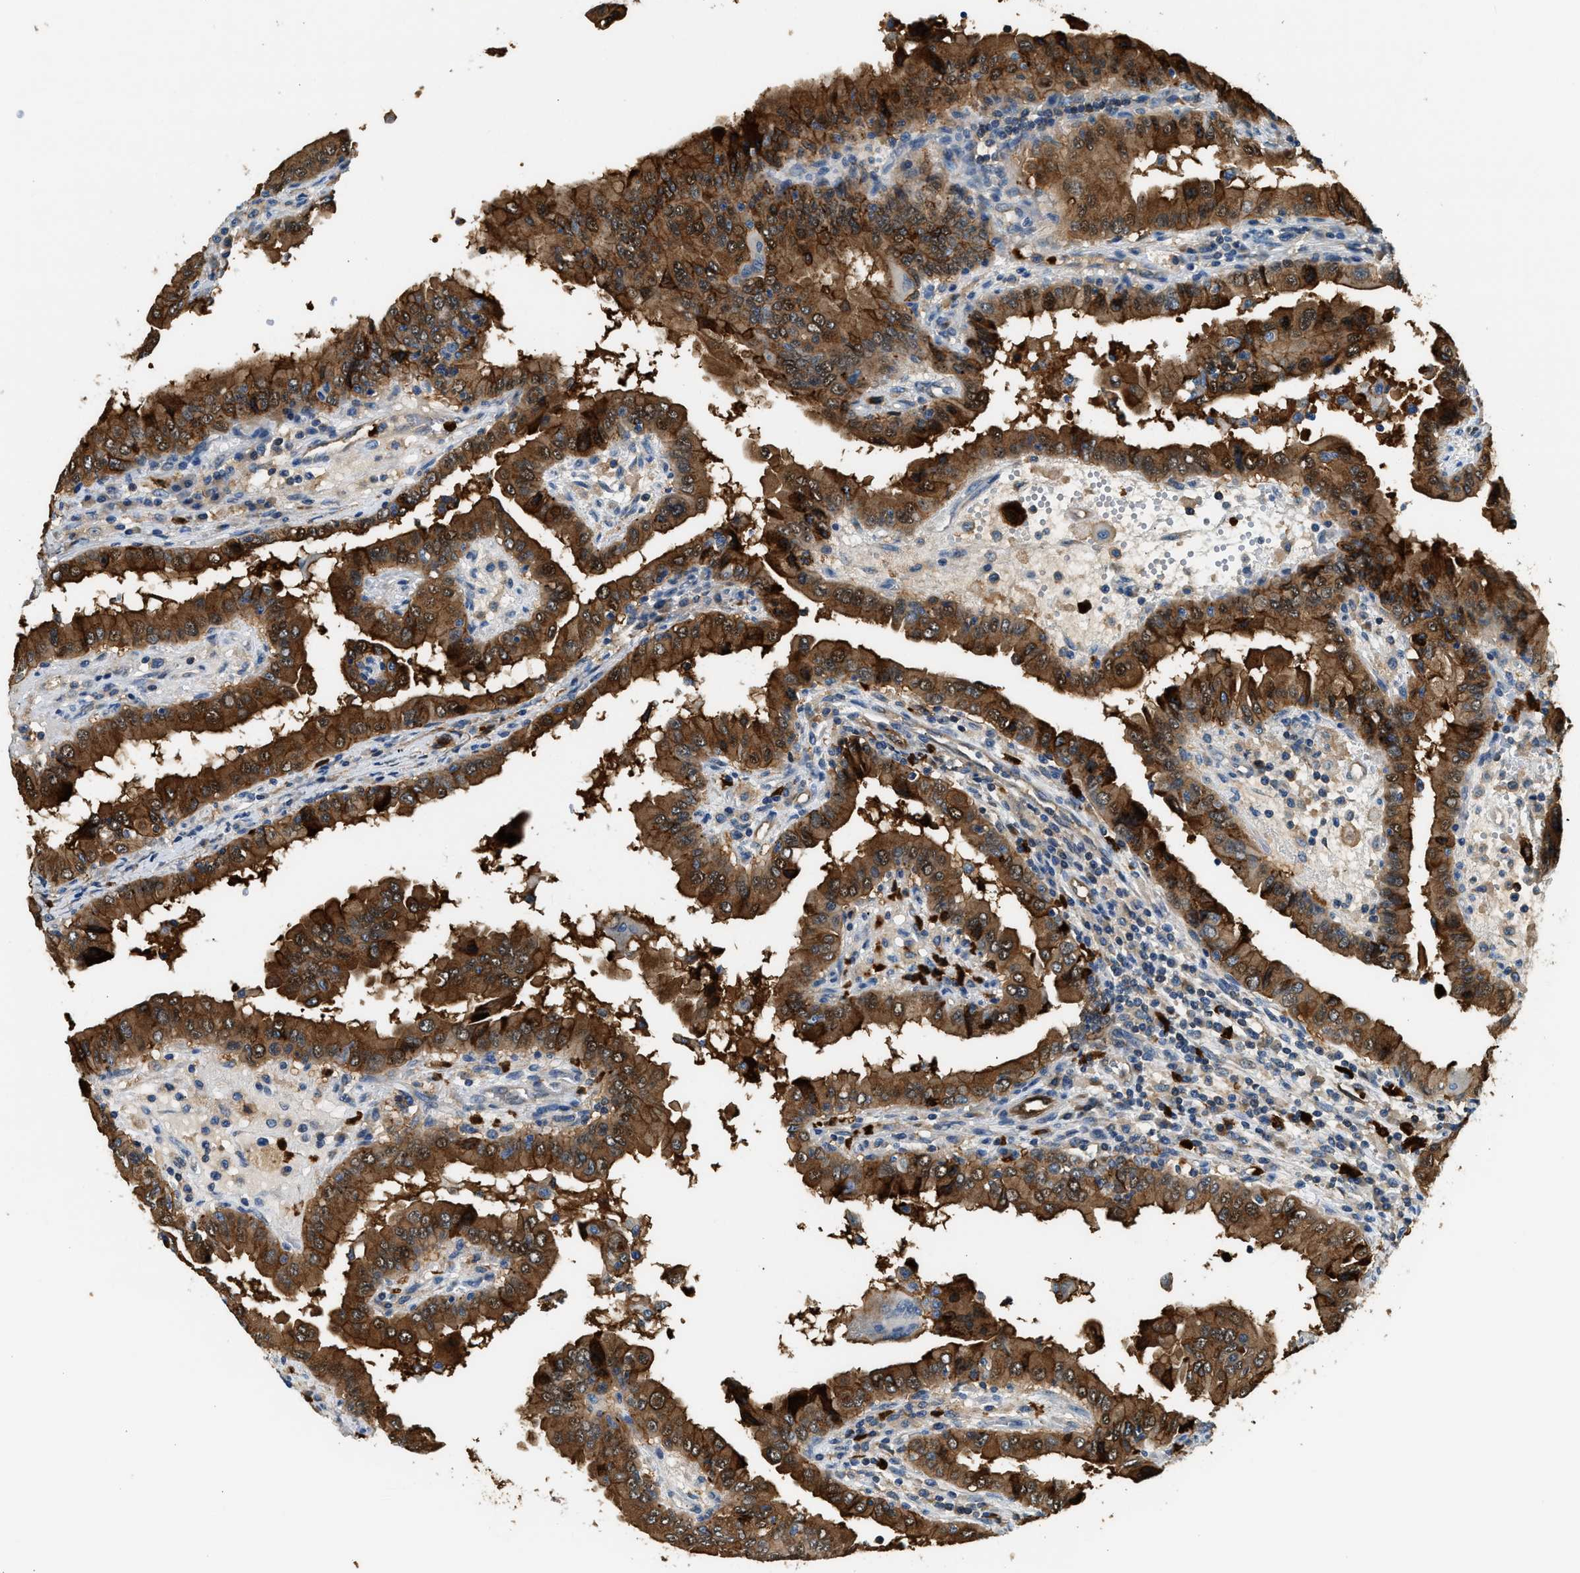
{"staining": {"intensity": "strong", "quantity": ">75%", "location": "cytoplasmic/membranous,nuclear"}, "tissue": "thyroid cancer", "cell_type": "Tumor cells", "image_type": "cancer", "snomed": [{"axis": "morphology", "description": "Papillary adenocarcinoma, NOS"}, {"axis": "topography", "description": "Thyroid gland"}], "caption": "DAB immunohistochemical staining of thyroid cancer (papillary adenocarcinoma) demonstrates strong cytoplasmic/membranous and nuclear protein expression in approximately >75% of tumor cells.", "gene": "ANXA3", "patient": {"sex": "male", "age": 33}}